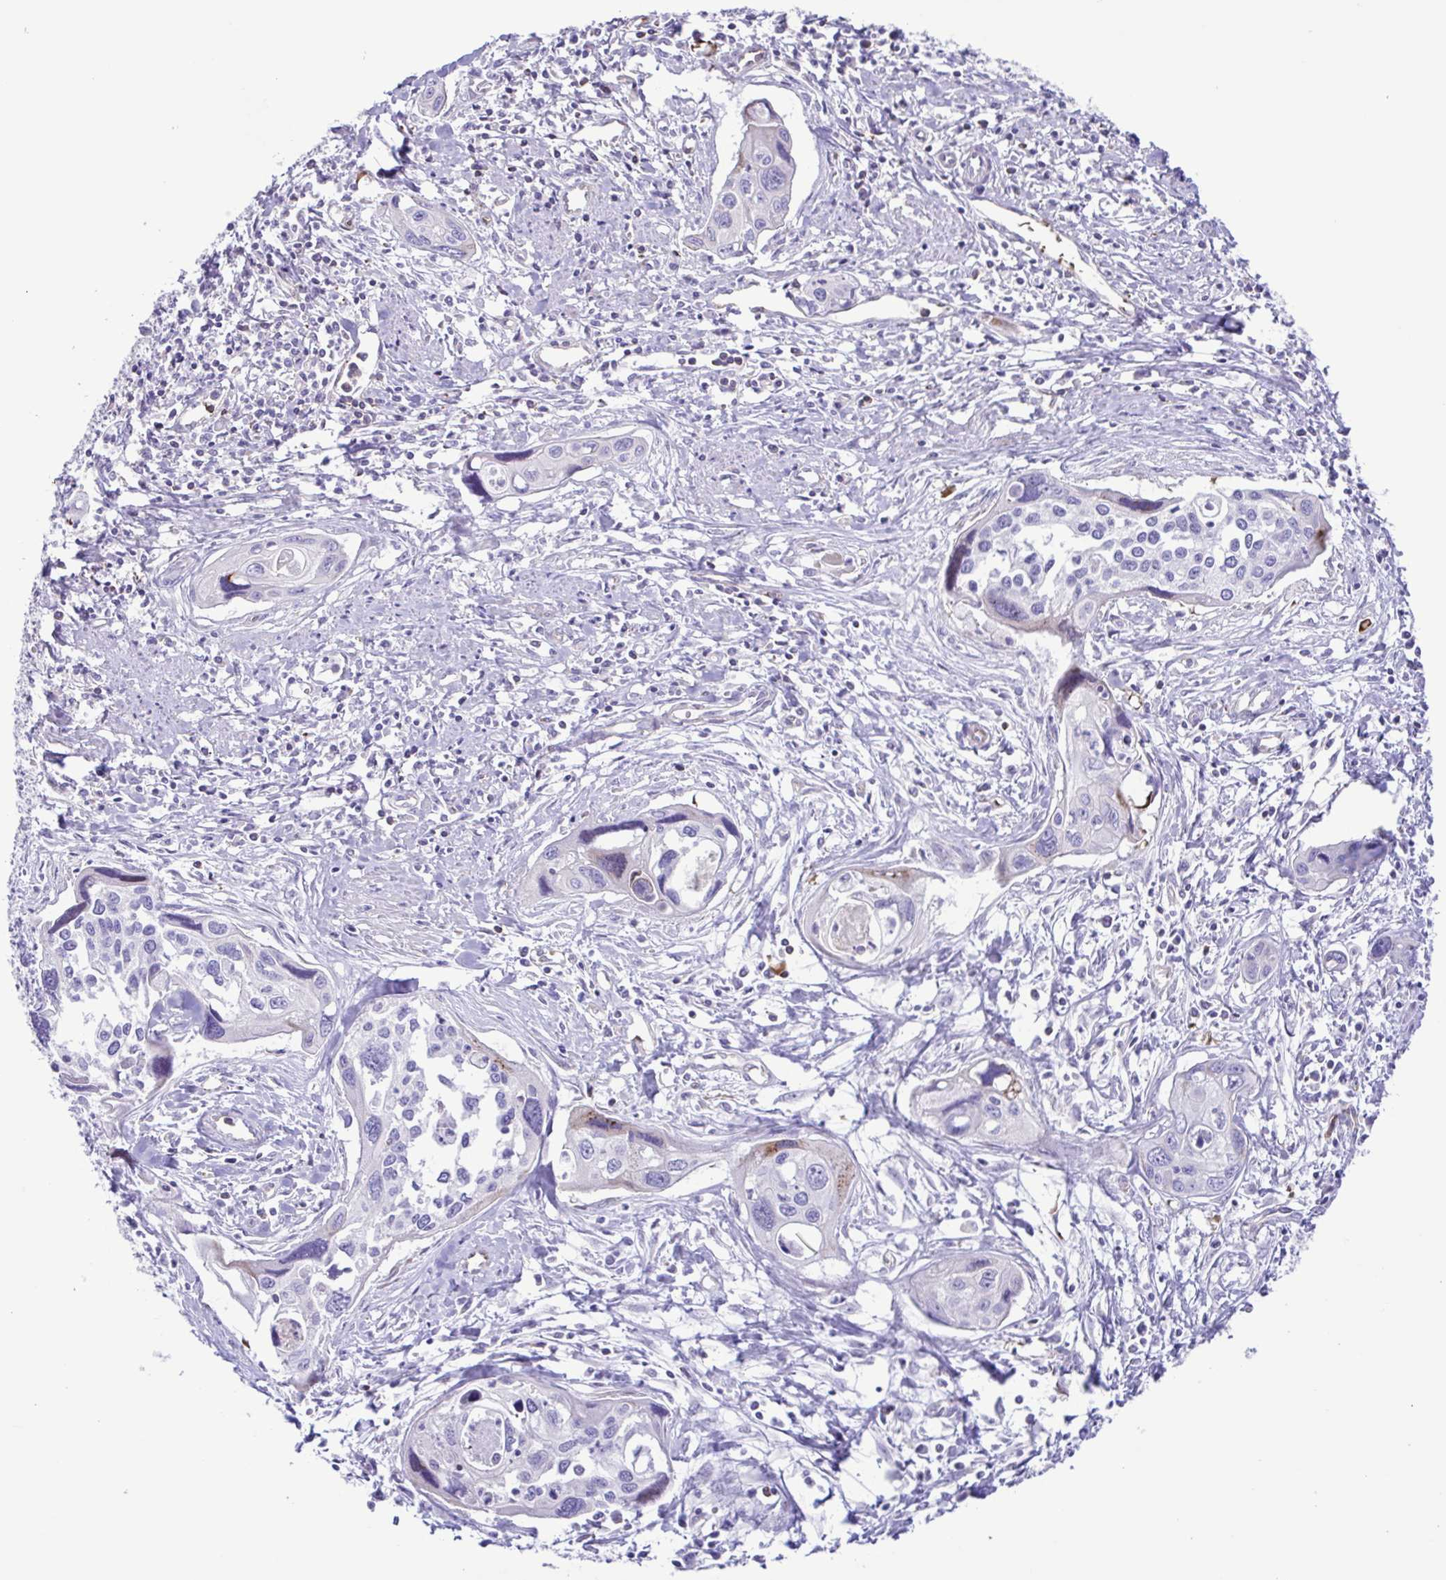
{"staining": {"intensity": "negative", "quantity": "none", "location": "none"}, "tissue": "cervical cancer", "cell_type": "Tumor cells", "image_type": "cancer", "snomed": [{"axis": "morphology", "description": "Squamous cell carcinoma, NOS"}, {"axis": "topography", "description": "Cervix"}], "caption": "Immunohistochemistry micrograph of cervical squamous cell carcinoma stained for a protein (brown), which displays no staining in tumor cells.", "gene": "FLT1", "patient": {"sex": "female", "age": 31}}